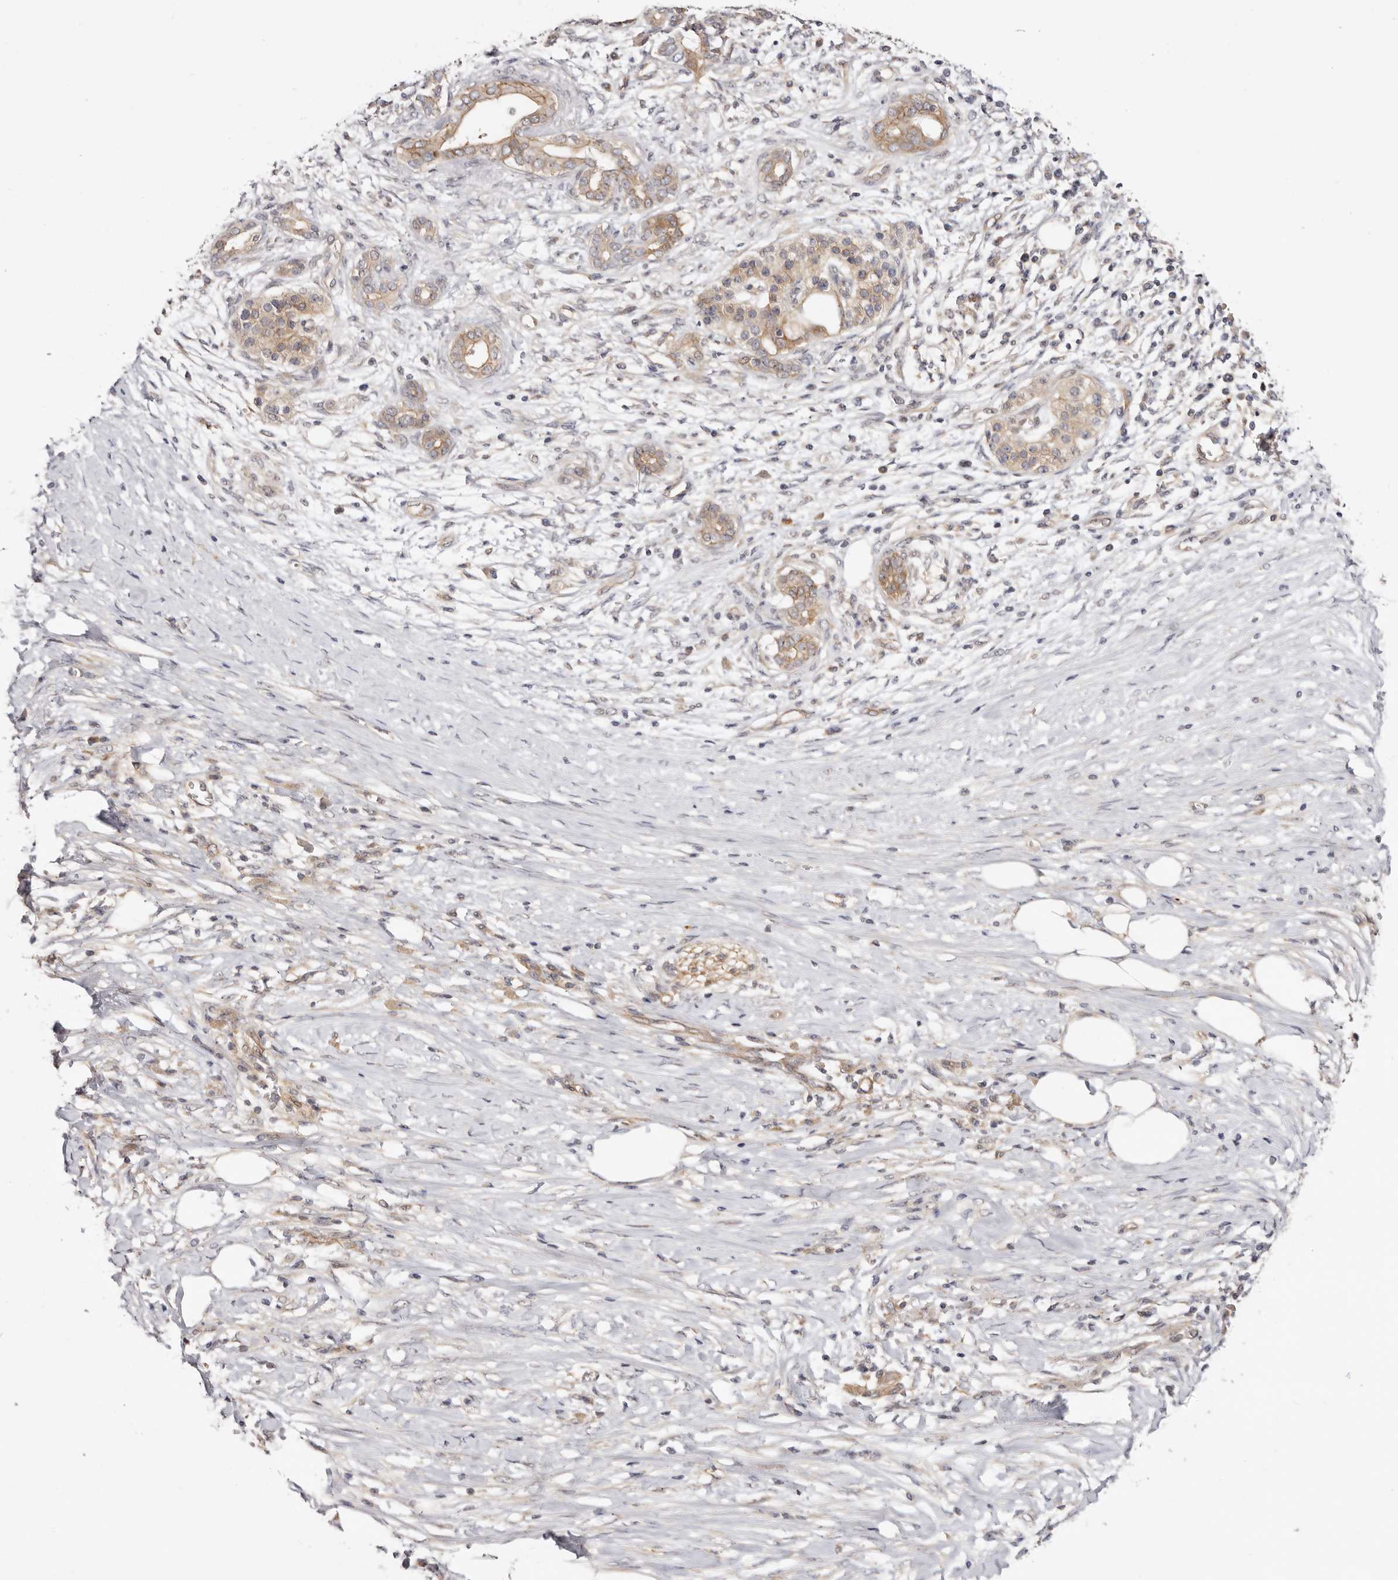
{"staining": {"intensity": "moderate", "quantity": ">75%", "location": "cytoplasmic/membranous,nuclear"}, "tissue": "pancreatic cancer", "cell_type": "Tumor cells", "image_type": "cancer", "snomed": [{"axis": "morphology", "description": "Adenocarcinoma, NOS"}, {"axis": "topography", "description": "Pancreas"}], "caption": "The image reveals immunohistochemical staining of adenocarcinoma (pancreatic). There is moderate cytoplasmic/membranous and nuclear staining is identified in approximately >75% of tumor cells.", "gene": "PANK4", "patient": {"sex": "male", "age": 58}}